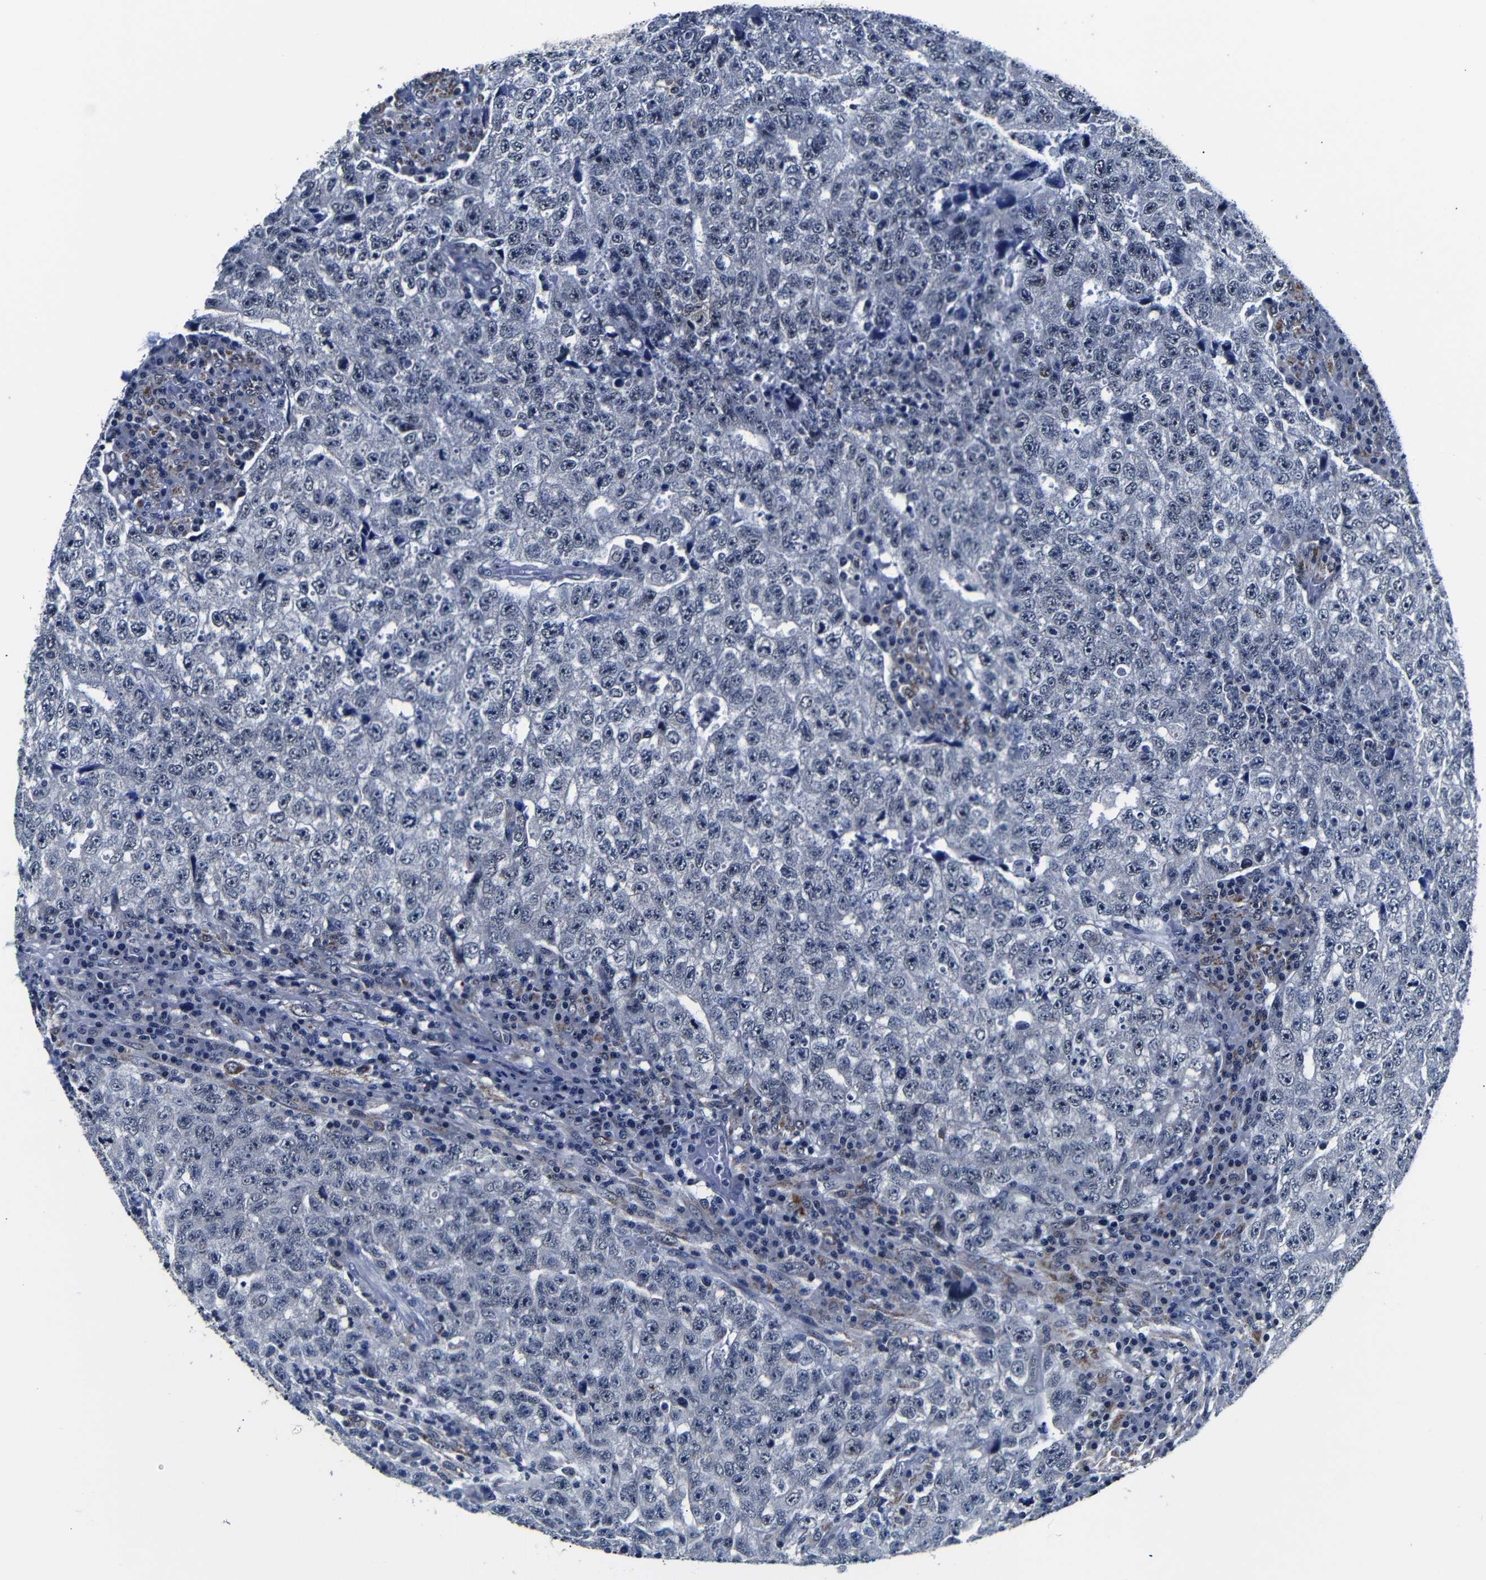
{"staining": {"intensity": "negative", "quantity": "none", "location": "none"}, "tissue": "testis cancer", "cell_type": "Tumor cells", "image_type": "cancer", "snomed": [{"axis": "morphology", "description": "Necrosis, NOS"}, {"axis": "morphology", "description": "Carcinoma, Embryonal, NOS"}, {"axis": "topography", "description": "Testis"}], "caption": "Immunohistochemical staining of testis cancer (embryonal carcinoma) exhibits no significant positivity in tumor cells. (IHC, brightfield microscopy, high magnification).", "gene": "DEPP1", "patient": {"sex": "male", "age": 19}}